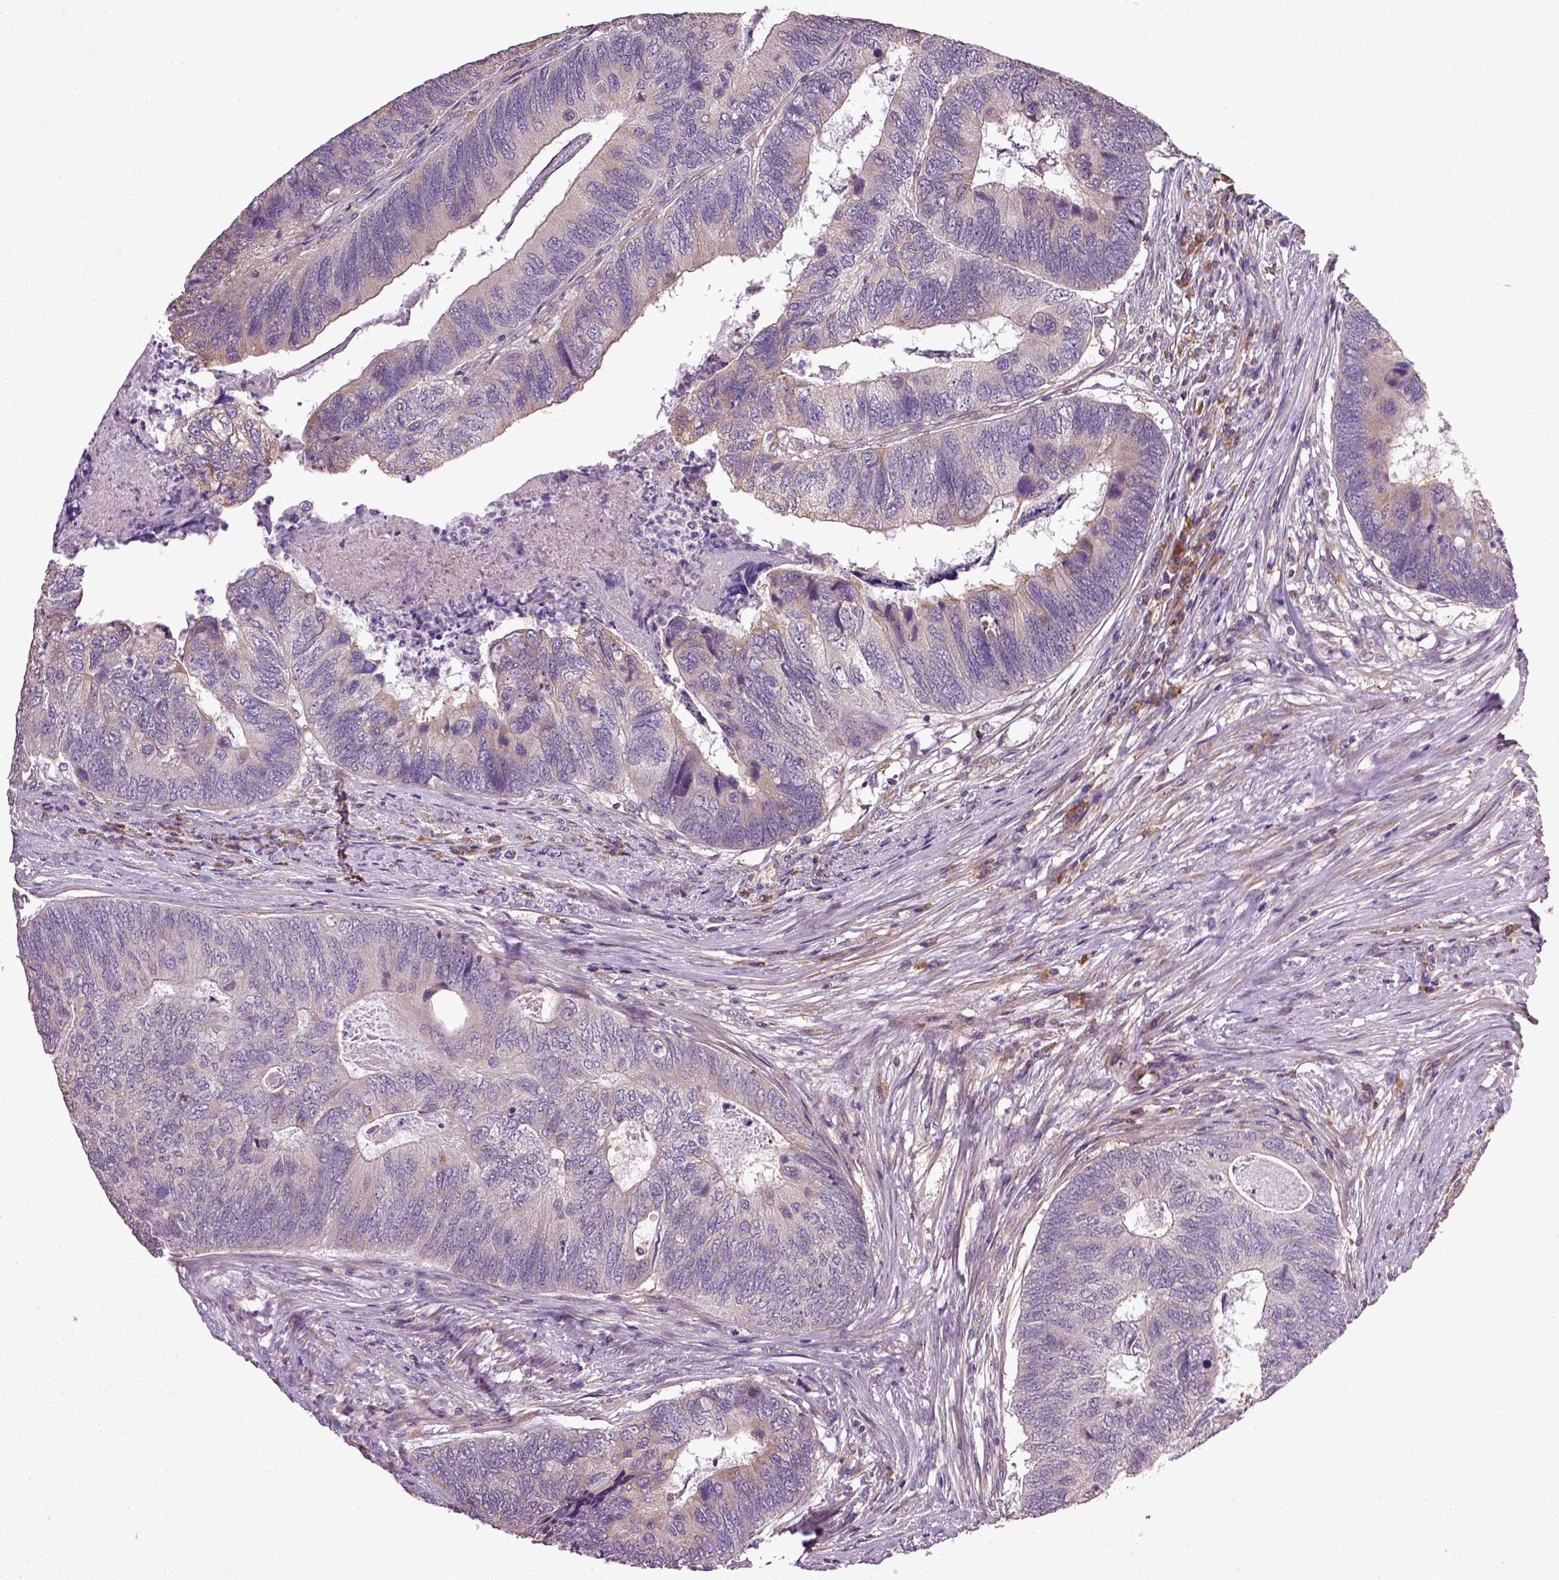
{"staining": {"intensity": "negative", "quantity": "none", "location": "none"}, "tissue": "colorectal cancer", "cell_type": "Tumor cells", "image_type": "cancer", "snomed": [{"axis": "morphology", "description": "Adenocarcinoma, NOS"}, {"axis": "topography", "description": "Colon"}], "caption": "There is no significant positivity in tumor cells of colorectal cancer (adenocarcinoma).", "gene": "TPRG1", "patient": {"sex": "female", "age": 67}}